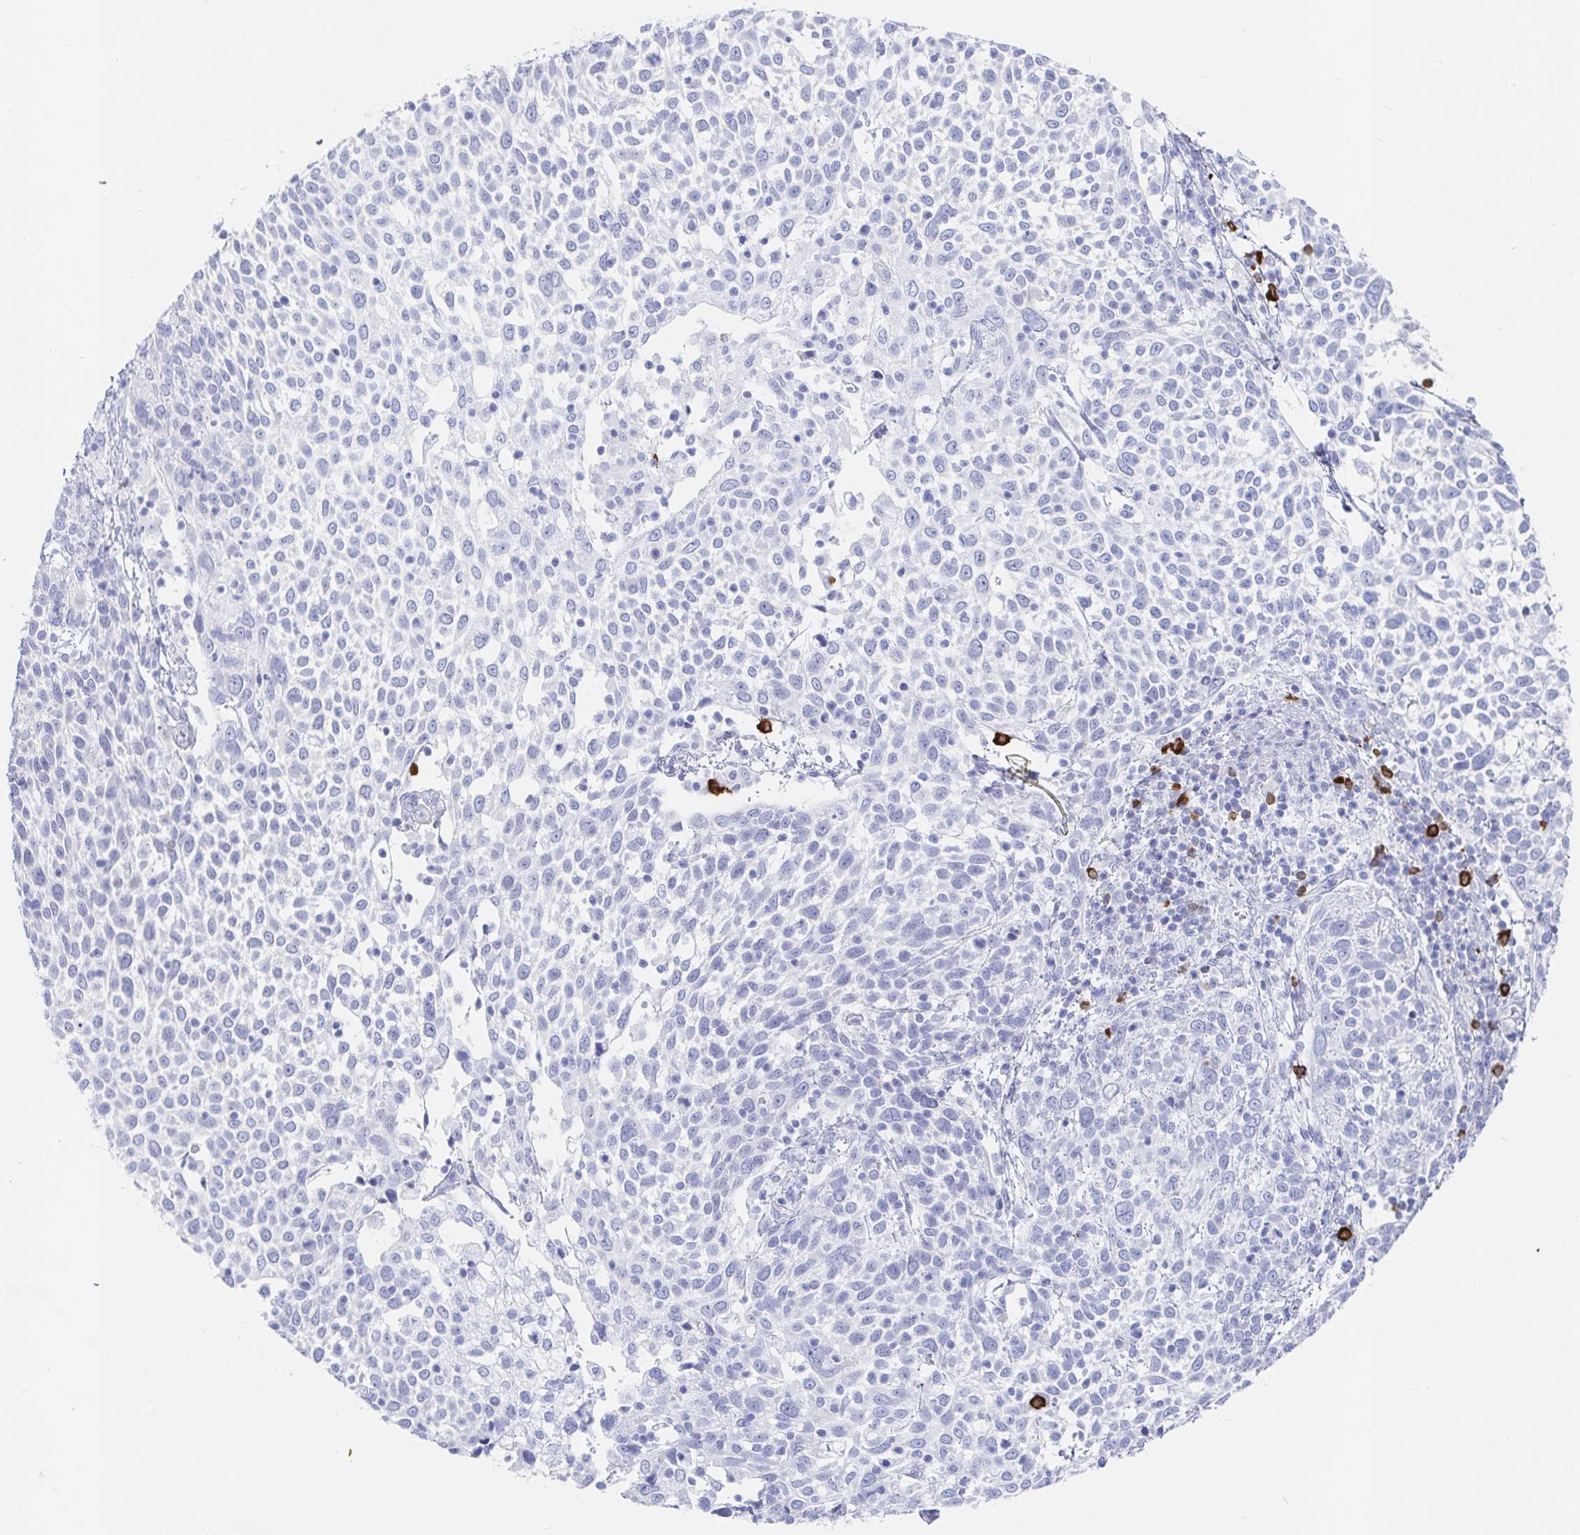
{"staining": {"intensity": "negative", "quantity": "none", "location": "none"}, "tissue": "cervical cancer", "cell_type": "Tumor cells", "image_type": "cancer", "snomed": [{"axis": "morphology", "description": "Squamous cell carcinoma, NOS"}, {"axis": "topography", "description": "Cervix"}], "caption": "IHC of human cervical cancer exhibits no staining in tumor cells.", "gene": "PACSIN1", "patient": {"sex": "female", "age": 61}}